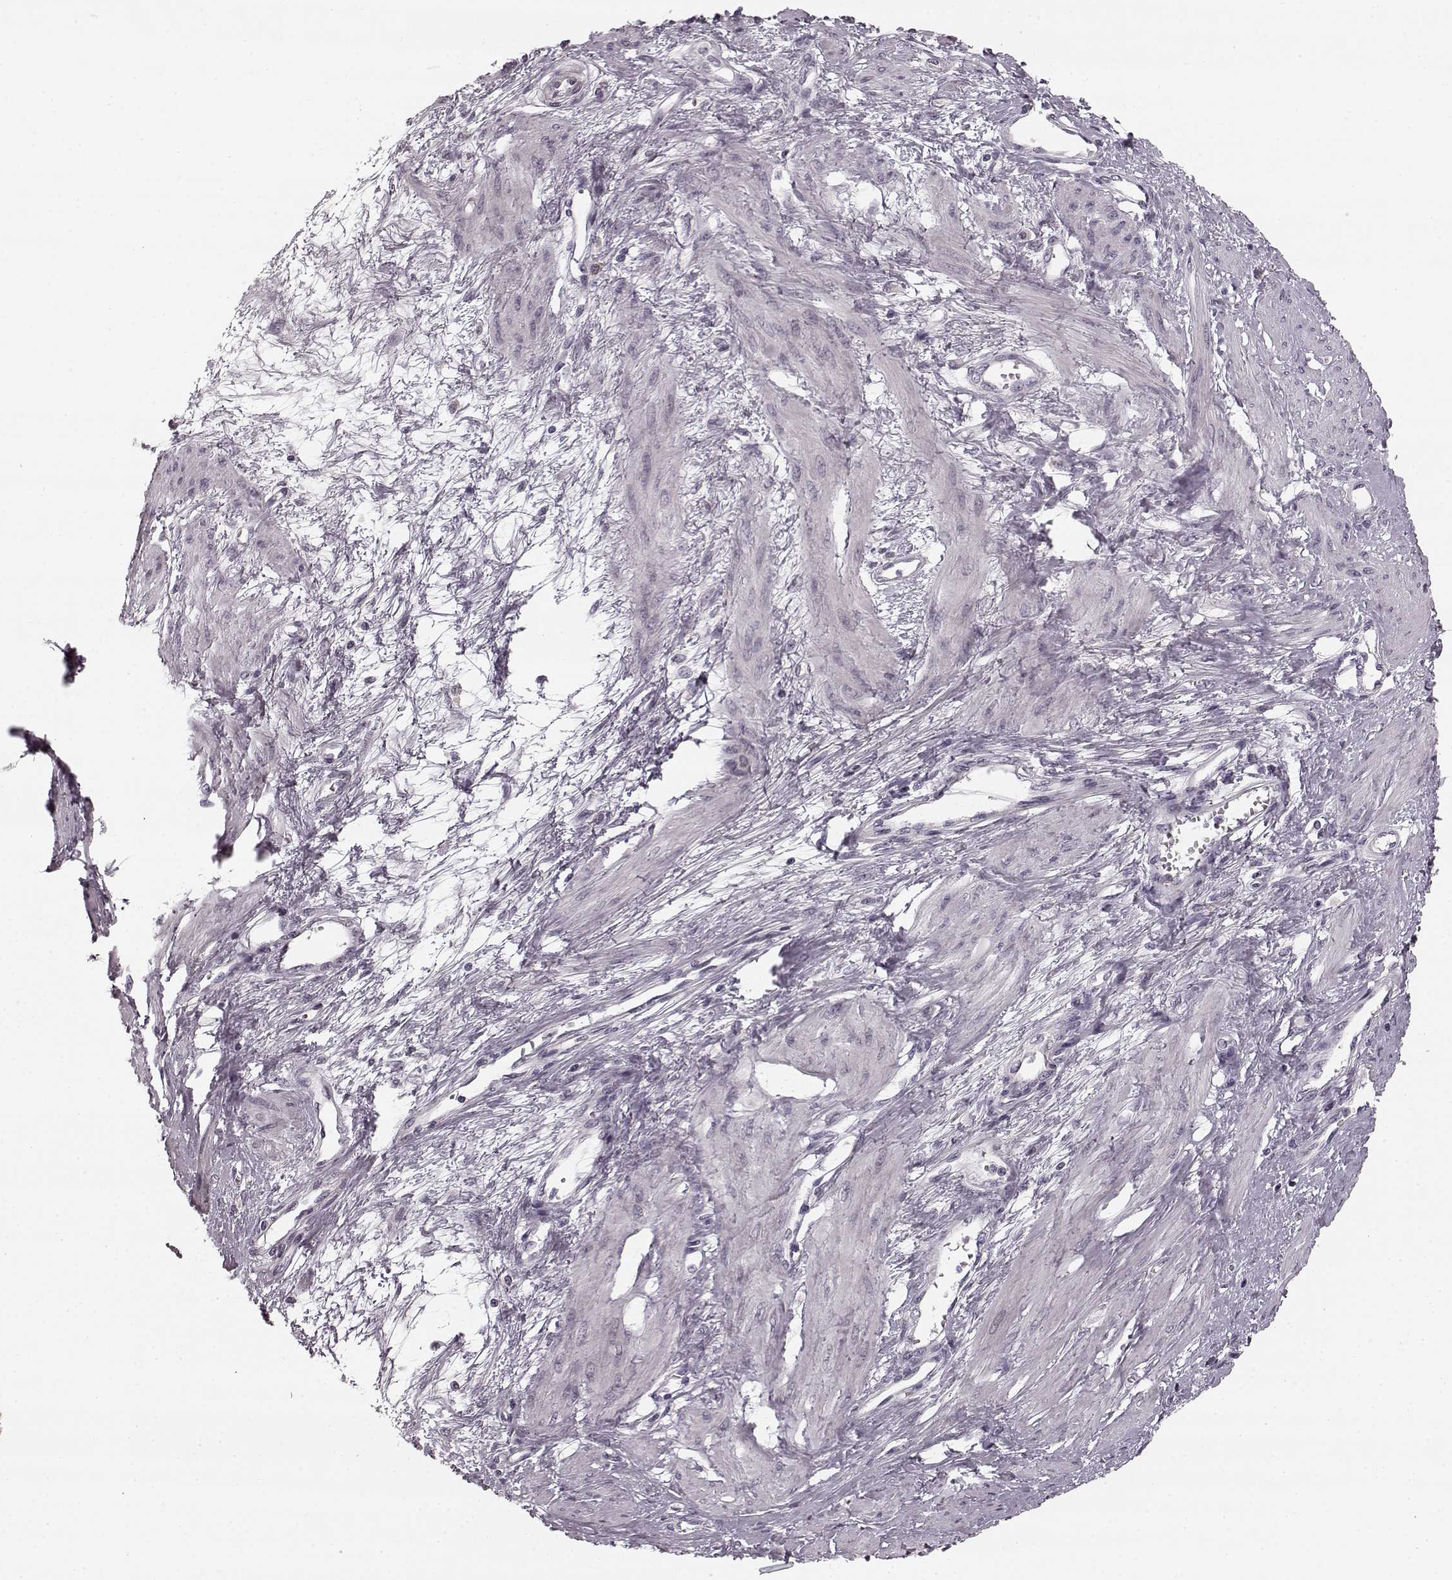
{"staining": {"intensity": "negative", "quantity": "none", "location": "none"}, "tissue": "smooth muscle", "cell_type": "Smooth muscle cells", "image_type": "normal", "snomed": [{"axis": "morphology", "description": "Normal tissue, NOS"}, {"axis": "topography", "description": "Smooth muscle"}, {"axis": "topography", "description": "Uterus"}], "caption": "A micrograph of human smooth muscle is negative for staining in smooth muscle cells.", "gene": "FAM234B", "patient": {"sex": "female", "age": 39}}